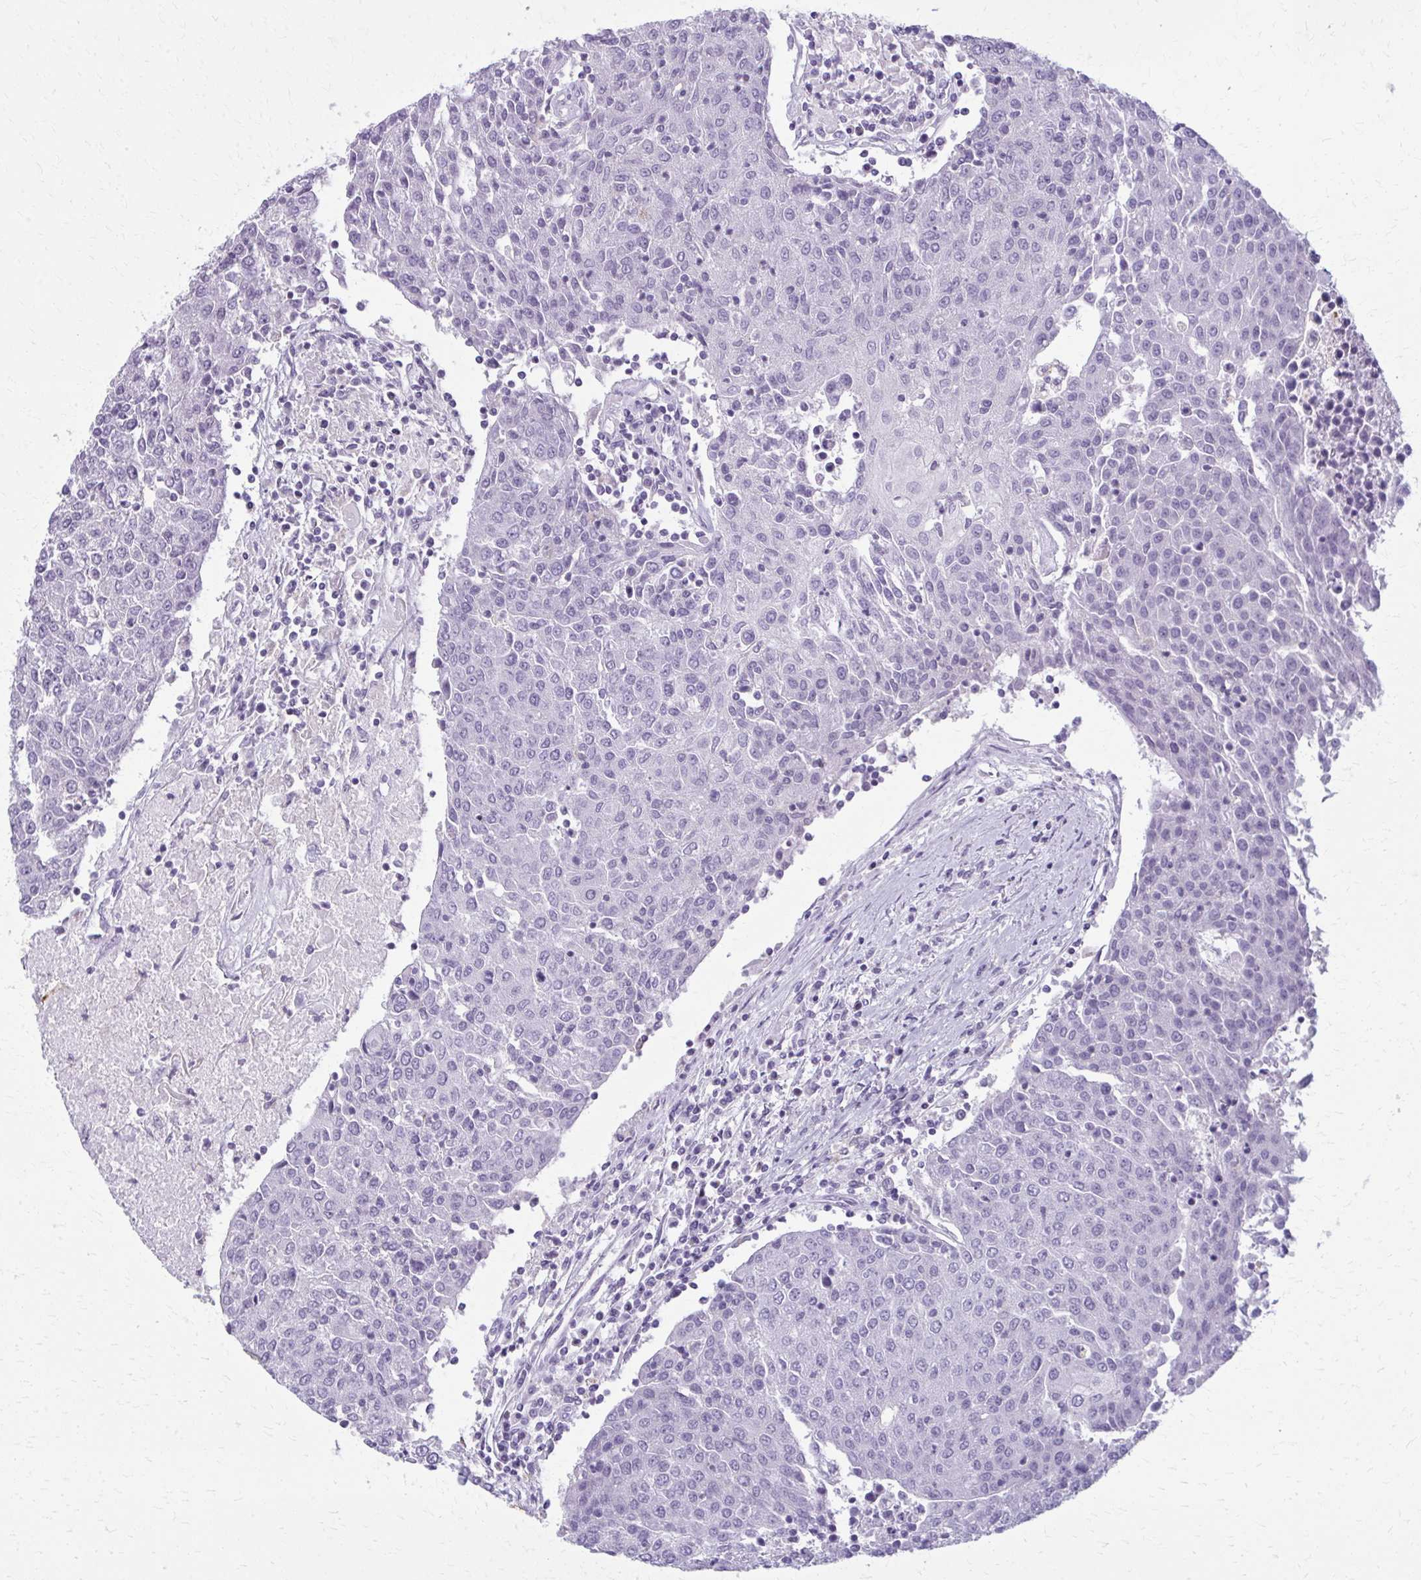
{"staining": {"intensity": "negative", "quantity": "none", "location": "none"}, "tissue": "urothelial cancer", "cell_type": "Tumor cells", "image_type": "cancer", "snomed": [{"axis": "morphology", "description": "Urothelial carcinoma, High grade"}, {"axis": "topography", "description": "Urinary bladder"}], "caption": "Tumor cells show no significant positivity in high-grade urothelial carcinoma.", "gene": "CARD9", "patient": {"sex": "female", "age": 85}}